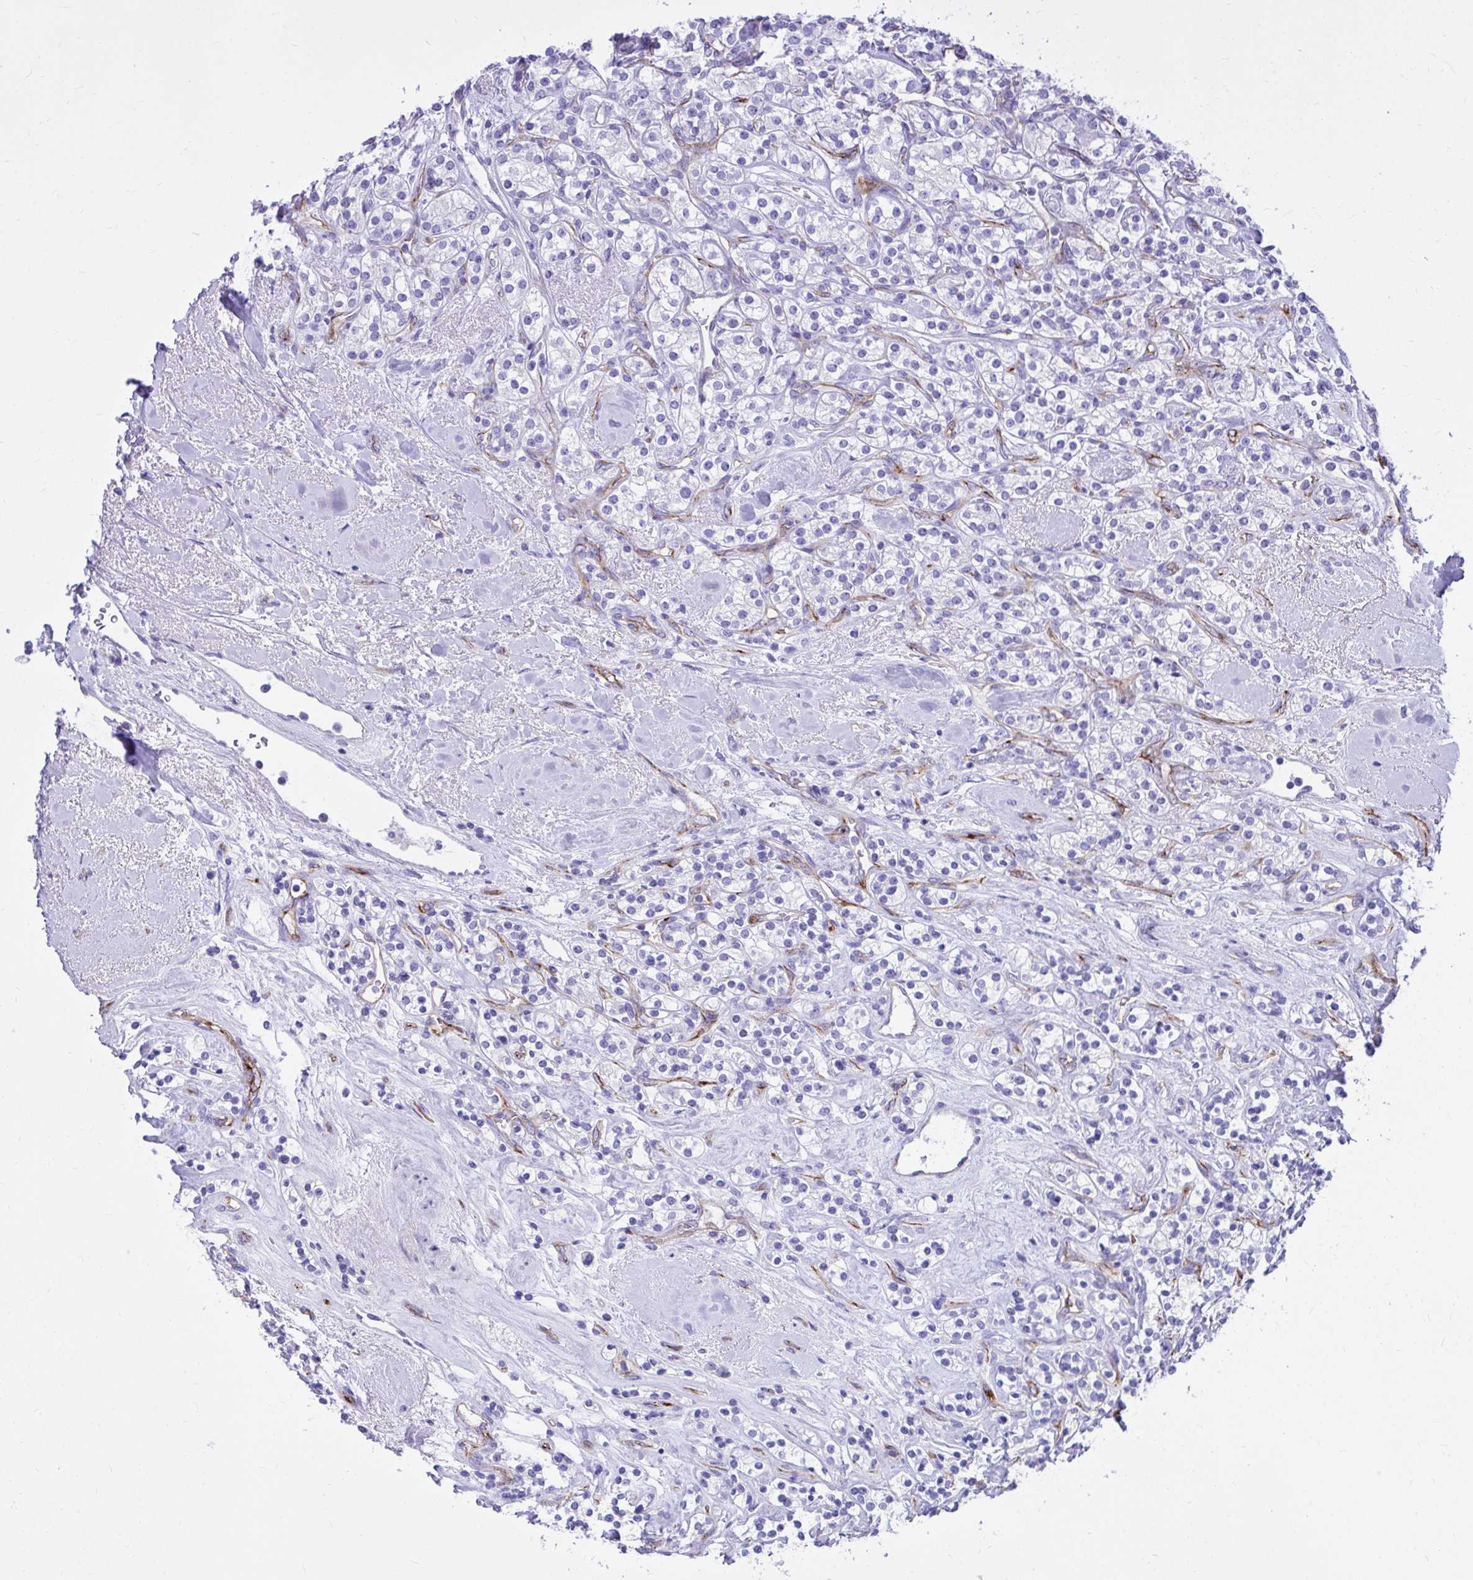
{"staining": {"intensity": "negative", "quantity": "none", "location": "none"}, "tissue": "renal cancer", "cell_type": "Tumor cells", "image_type": "cancer", "snomed": [{"axis": "morphology", "description": "Adenocarcinoma, NOS"}, {"axis": "topography", "description": "Kidney"}], "caption": "Adenocarcinoma (renal) was stained to show a protein in brown. There is no significant expression in tumor cells. The staining was performed using DAB (3,3'-diaminobenzidine) to visualize the protein expression in brown, while the nuclei were stained in blue with hematoxylin (Magnification: 20x).", "gene": "PELI3", "patient": {"sex": "male", "age": 77}}